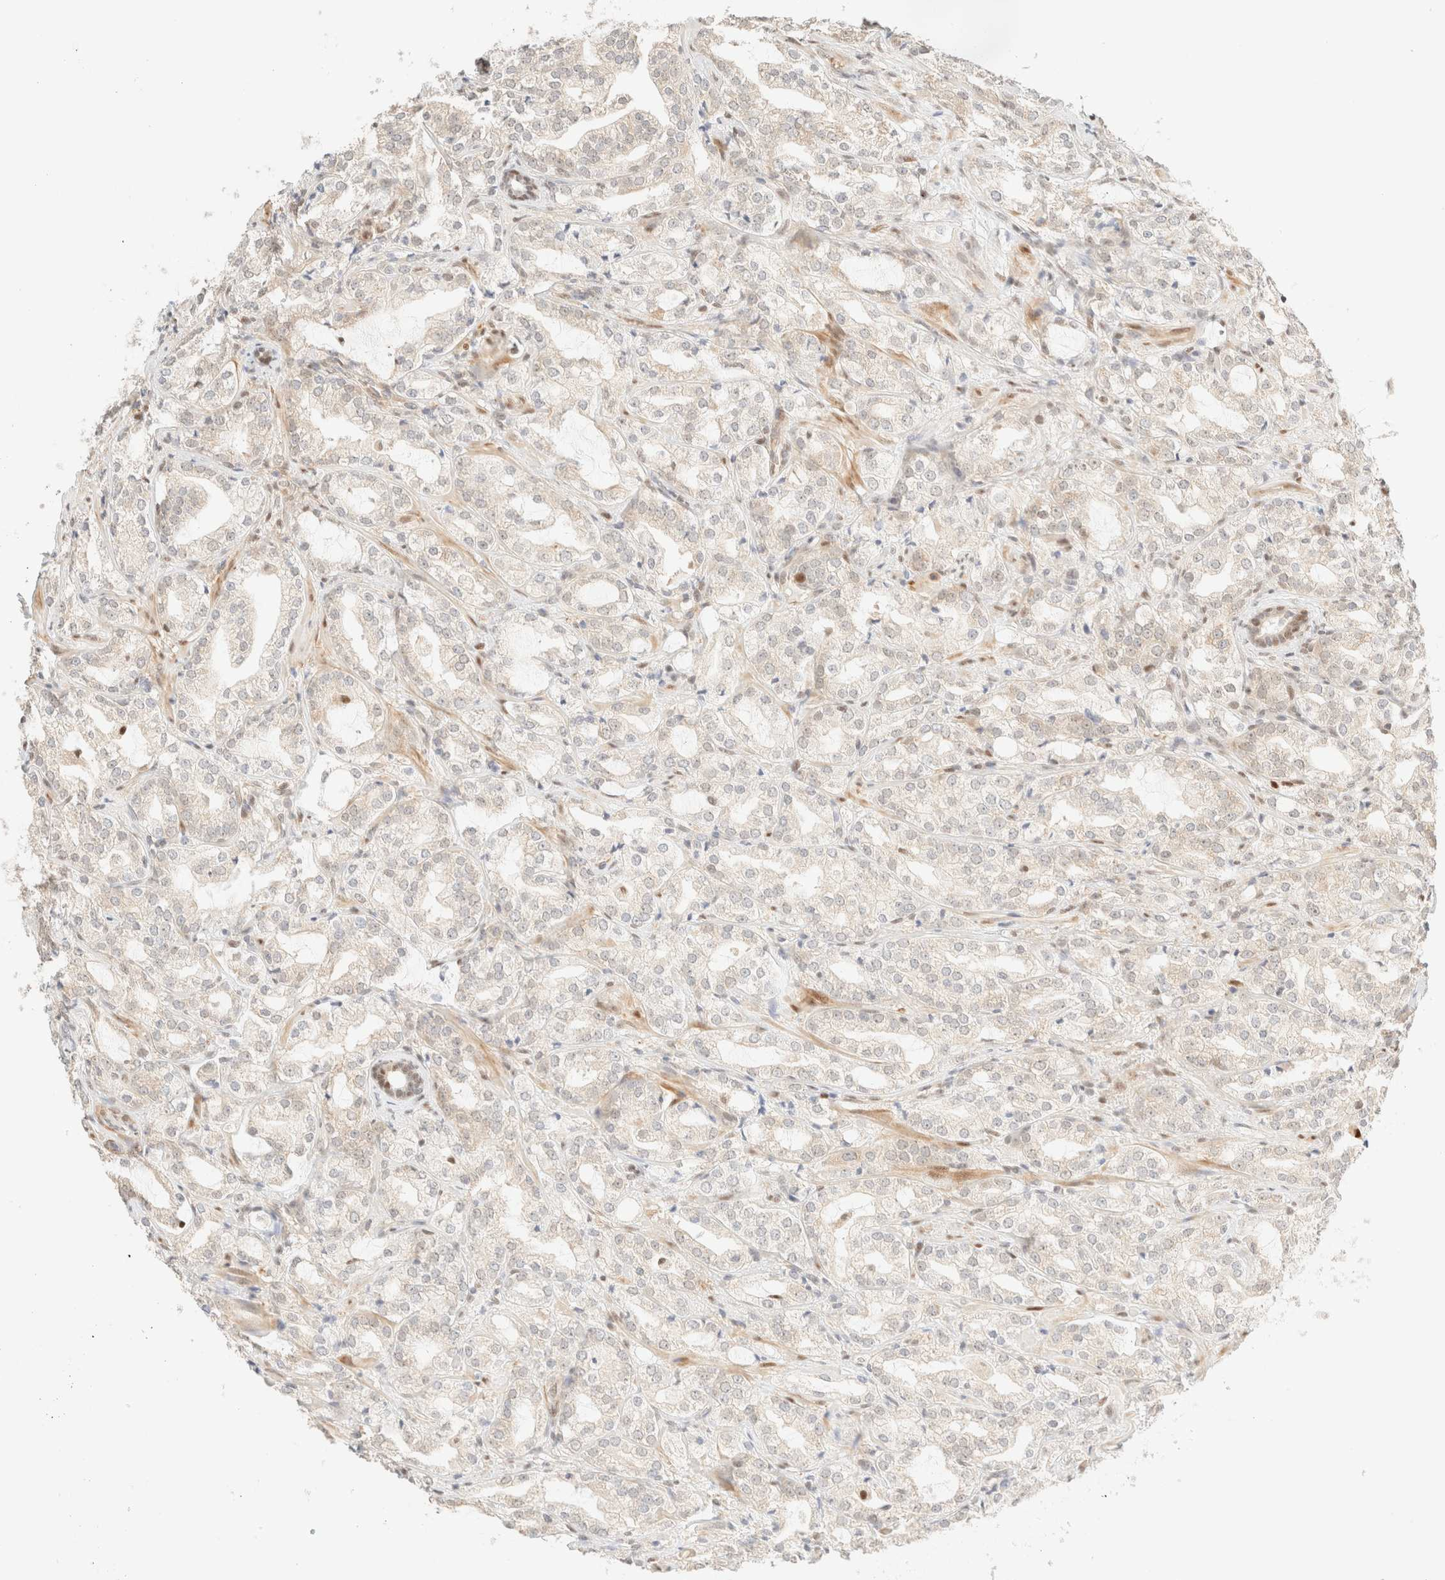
{"staining": {"intensity": "weak", "quantity": "<25%", "location": "cytoplasmic/membranous"}, "tissue": "prostate cancer", "cell_type": "Tumor cells", "image_type": "cancer", "snomed": [{"axis": "morphology", "description": "Adenocarcinoma, High grade"}, {"axis": "topography", "description": "Prostate"}], "caption": "Immunohistochemistry of prostate cancer shows no positivity in tumor cells.", "gene": "TSR1", "patient": {"sex": "male", "age": 64}}